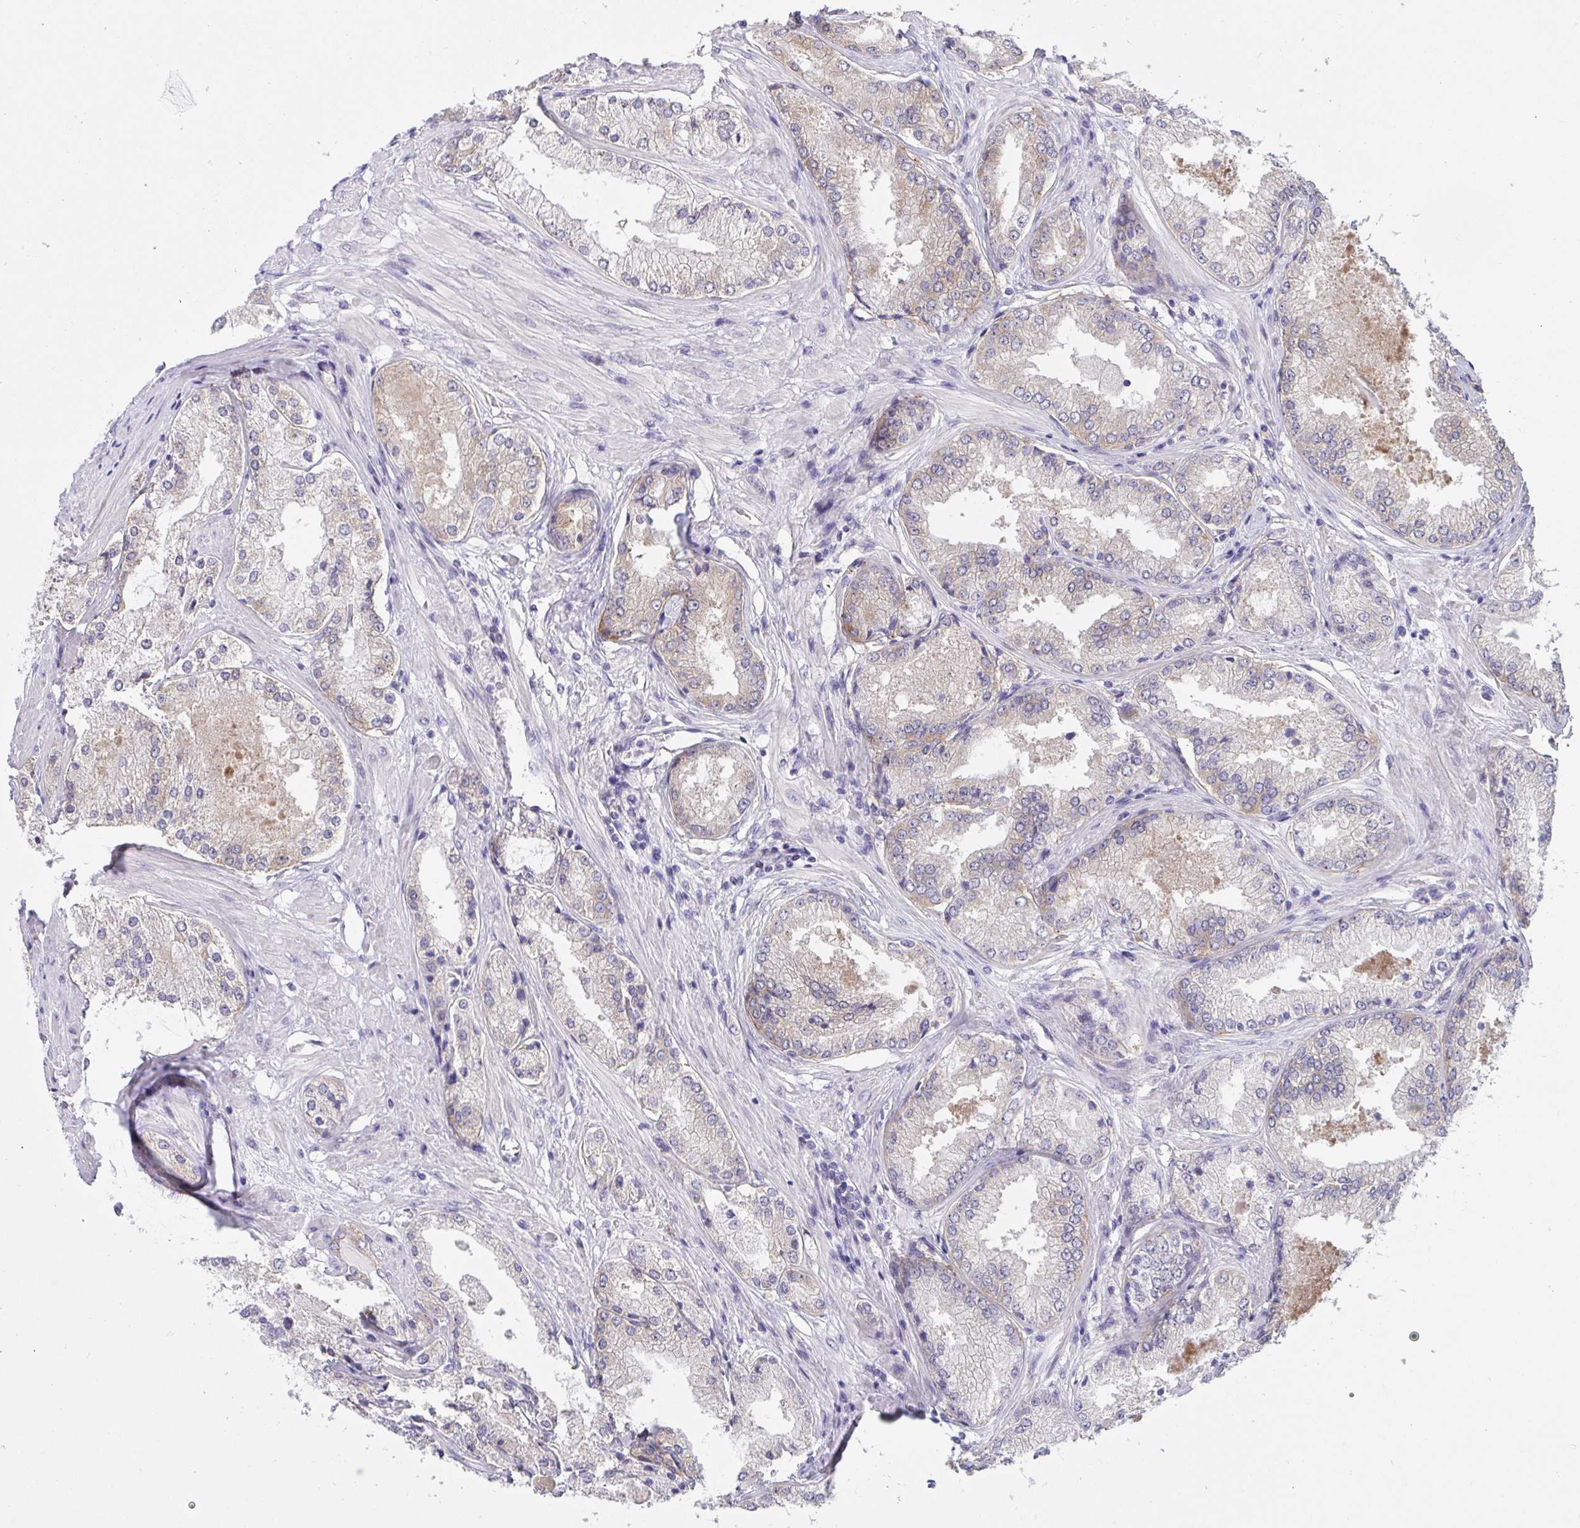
{"staining": {"intensity": "weak", "quantity": "<25%", "location": "cytoplasmic/membranous"}, "tissue": "prostate cancer", "cell_type": "Tumor cells", "image_type": "cancer", "snomed": [{"axis": "morphology", "description": "Adenocarcinoma, Low grade"}, {"axis": "topography", "description": "Prostate"}], "caption": "DAB immunohistochemical staining of human prostate cancer exhibits no significant expression in tumor cells.", "gene": "TMEM41A", "patient": {"sex": "male", "age": 68}}